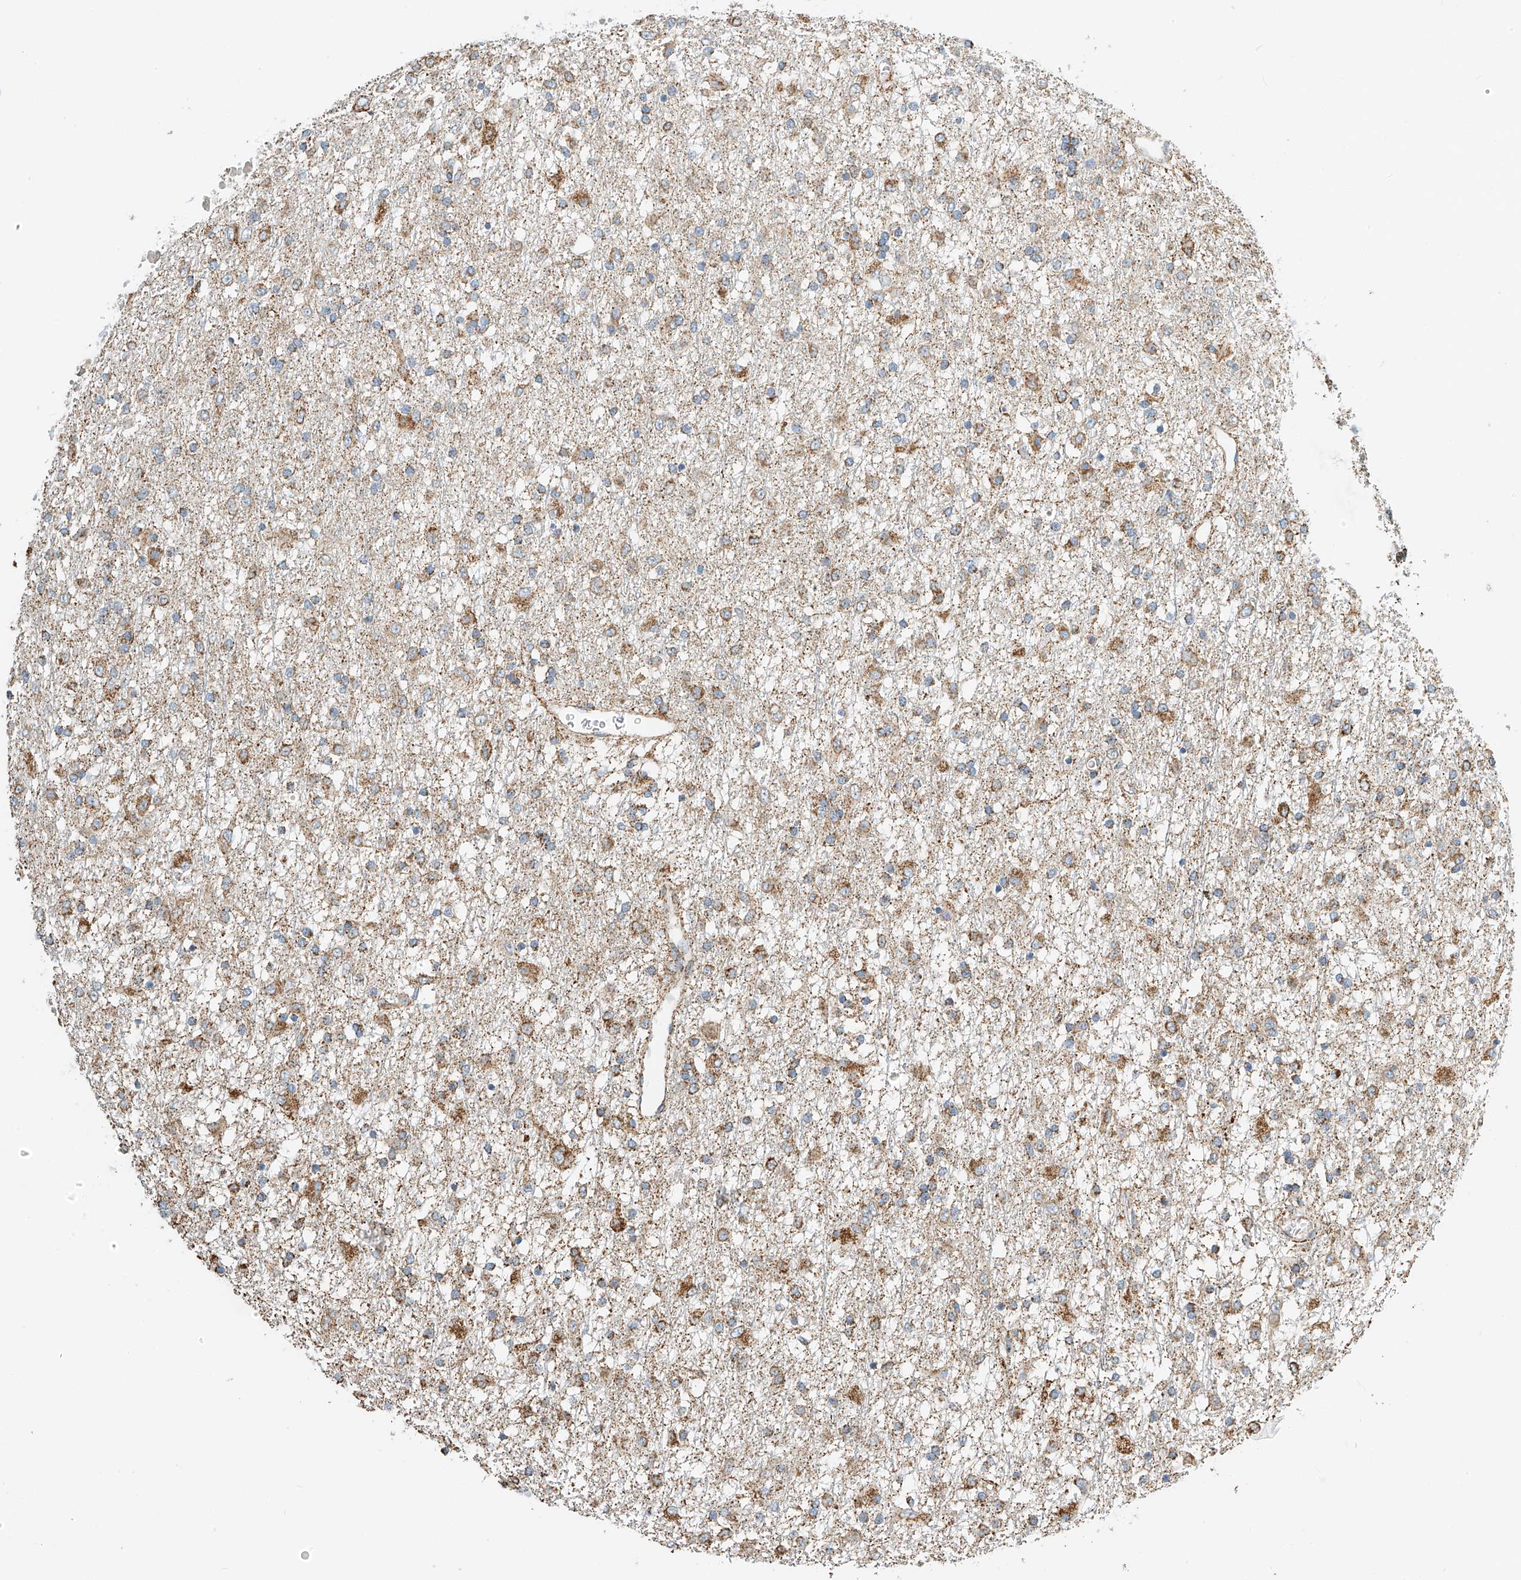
{"staining": {"intensity": "moderate", "quantity": "25%-75%", "location": "cytoplasmic/membranous"}, "tissue": "glioma", "cell_type": "Tumor cells", "image_type": "cancer", "snomed": [{"axis": "morphology", "description": "Glioma, malignant, Low grade"}, {"axis": "topography", "description": "Brain"}], "caption": "A micrograph of glioma stained for a protein exhibits moderate cytoplasmic/membranous brown staining in tumor cells.", "gene": "YIPF7", "patient": {"sex": "male", "age": 65}}